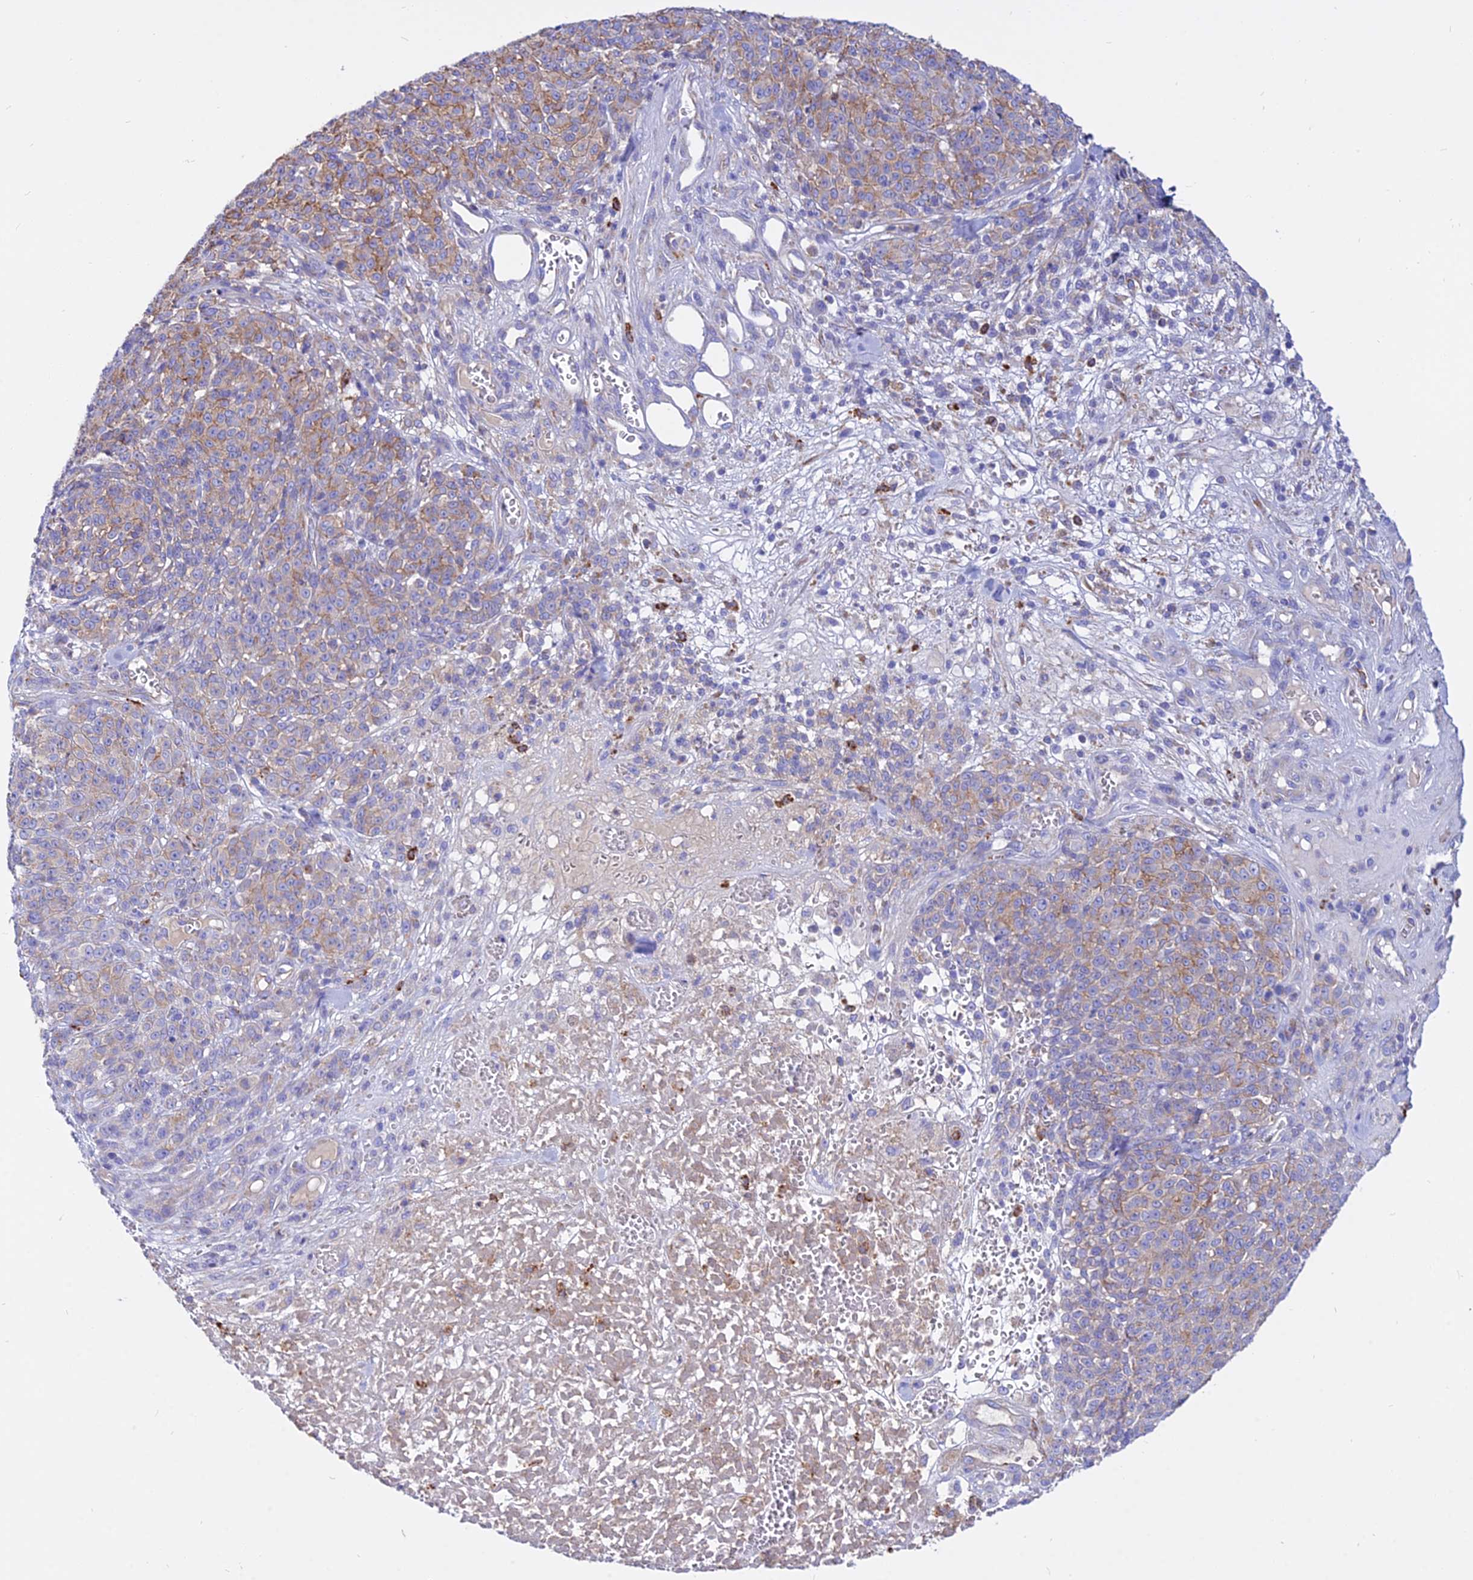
{"staining": {"intensity": "weak", "quantity": "25%-75%", "location": "cytoplasmic/membranous"}, "tissue": "melanoma", "cell_type": "Tumor cells", "image_type": "cancer", "snomed": [{"axis": "morphology", "description": "Normal tissue, NOS"}, {"axis": "morphology", "description": "Malignant melanoma, NOS"}, {"axis": "topography", "description": "Skin"}], "caption": "Human melanoma stained with a protein marker displays weak staining in tumor cells.", "gene": "AGTRAP", "patient": {"sex": "female", "age": 34}}